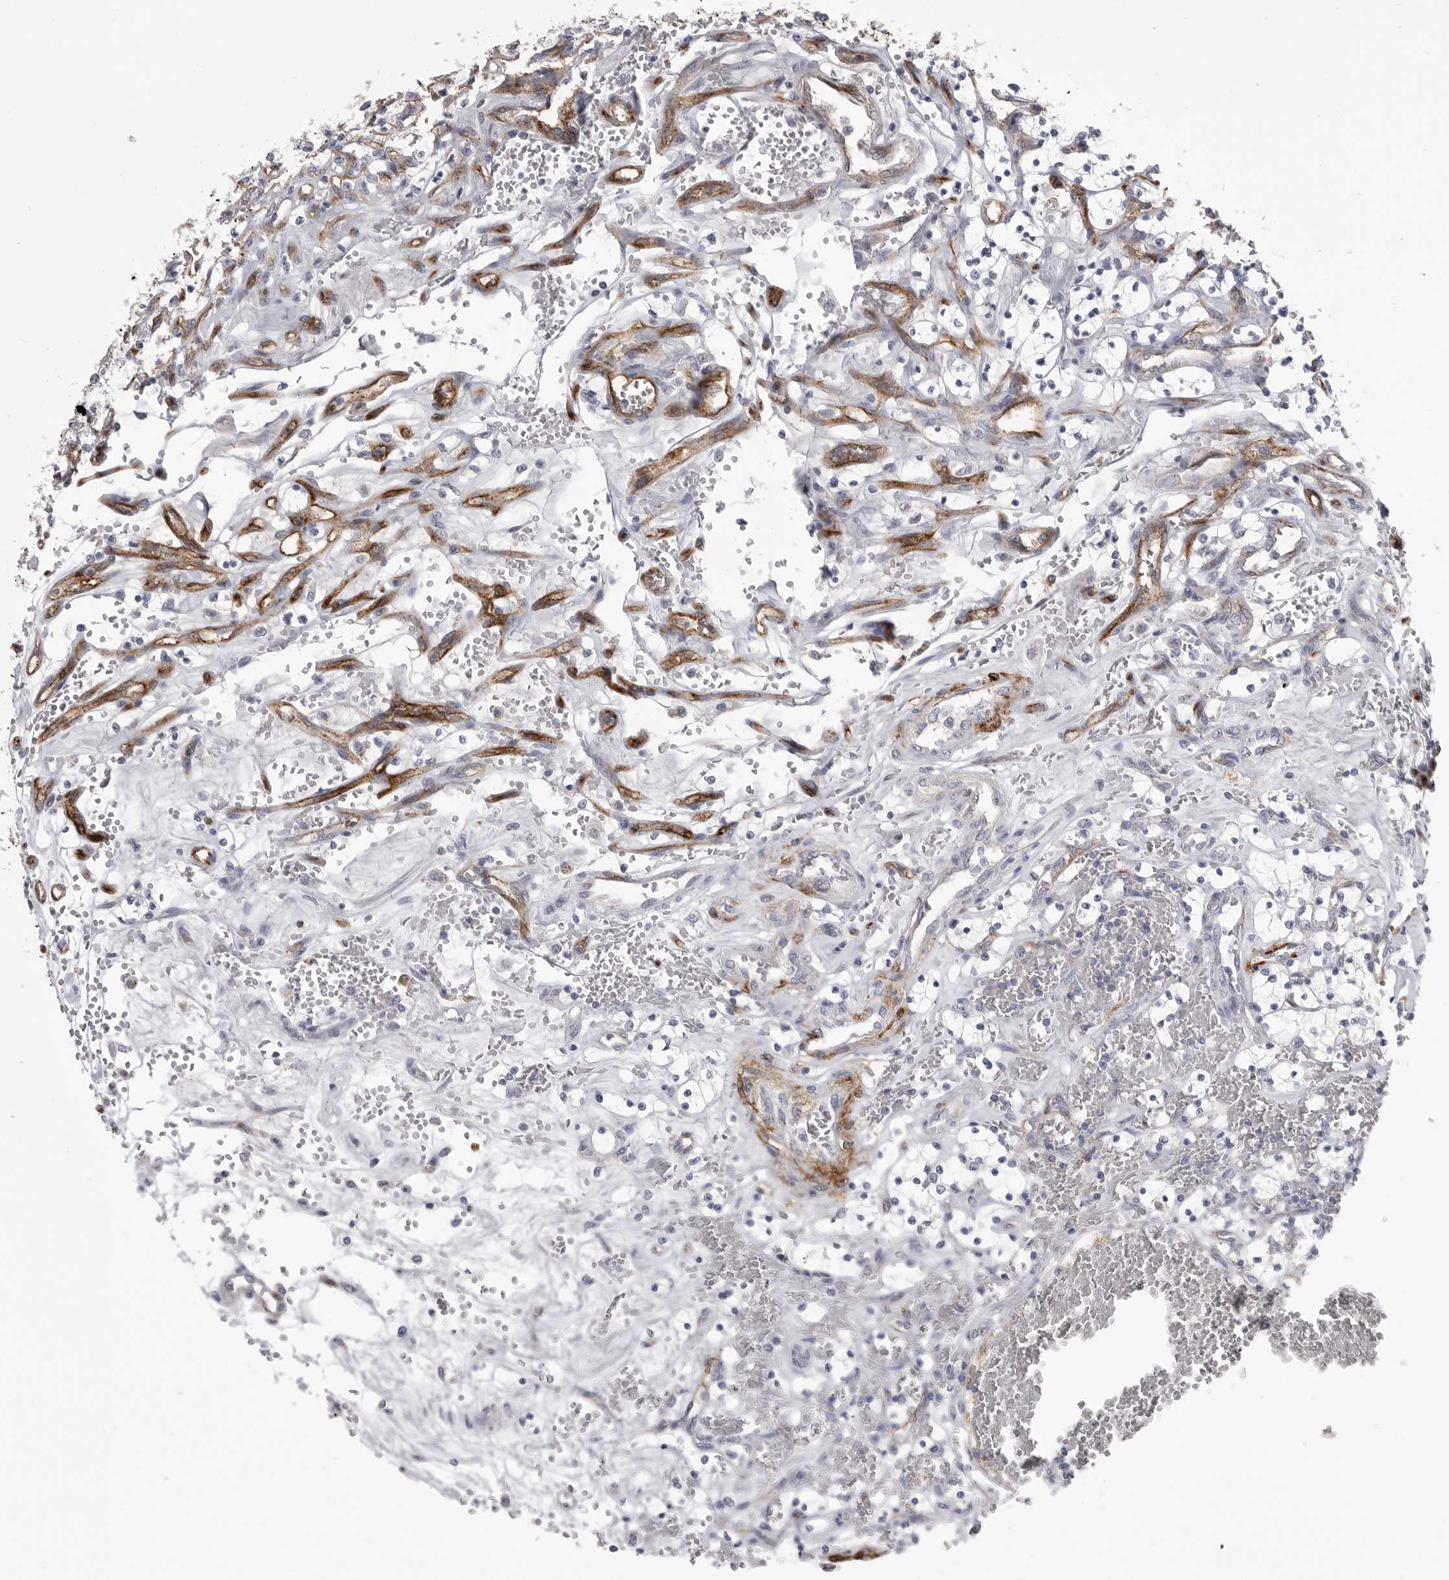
{"staining": {"intensity": "negative", "quantity": "none", "location": "none"}, "tissue": "renal cancer", "cell_type": "Tumor cells", "image_type": "cancer", "snomed": [{"axis": "morphology", "description": "Adenocarcinoma, NOS"}, {"axis": "topography", "description": "Kidney"}], "caption": "The image reveals no staining of tumor cells in renal cancer (adenocarcinoma).", "gene": "AOC3", "patient": {"sex": "female", "age": 69}}